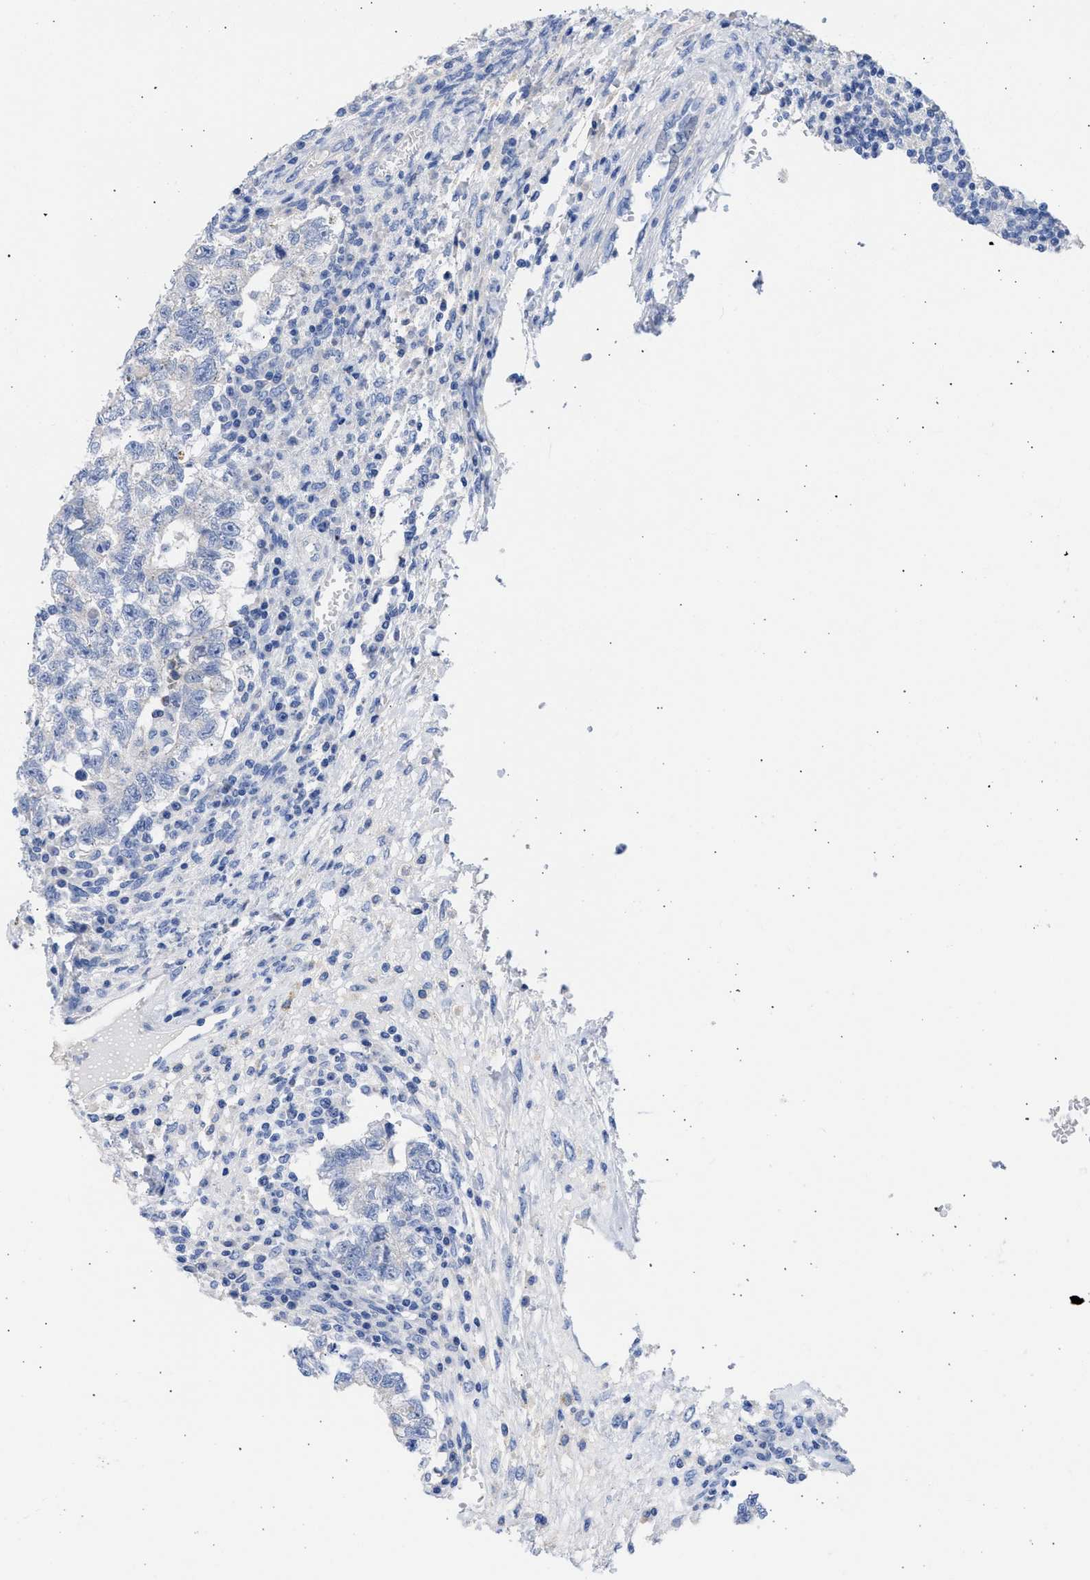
{"staining": {"intensity": "negative", "quantity": "none", "location": "none"}, "tissue": "testis cancer", "cell_type": "Tumor cells", "image_type": "cancer", "snomed": [{"axis": "morphology", "description": "Seminoma, NOS"}, {"axis": "morphology", "description": "Carcinoma, Embryonal, NOS"}, {"axis": "topography", "description": "Testis"}], "caption": "Immunohistochemistry micrograph of neoplastic tissue: human testis cancer stained with DAB shows no significant protein positivity in tumor cells.", "gene": "RSPH1", "patient": {"sex": "male", "age": 38}}